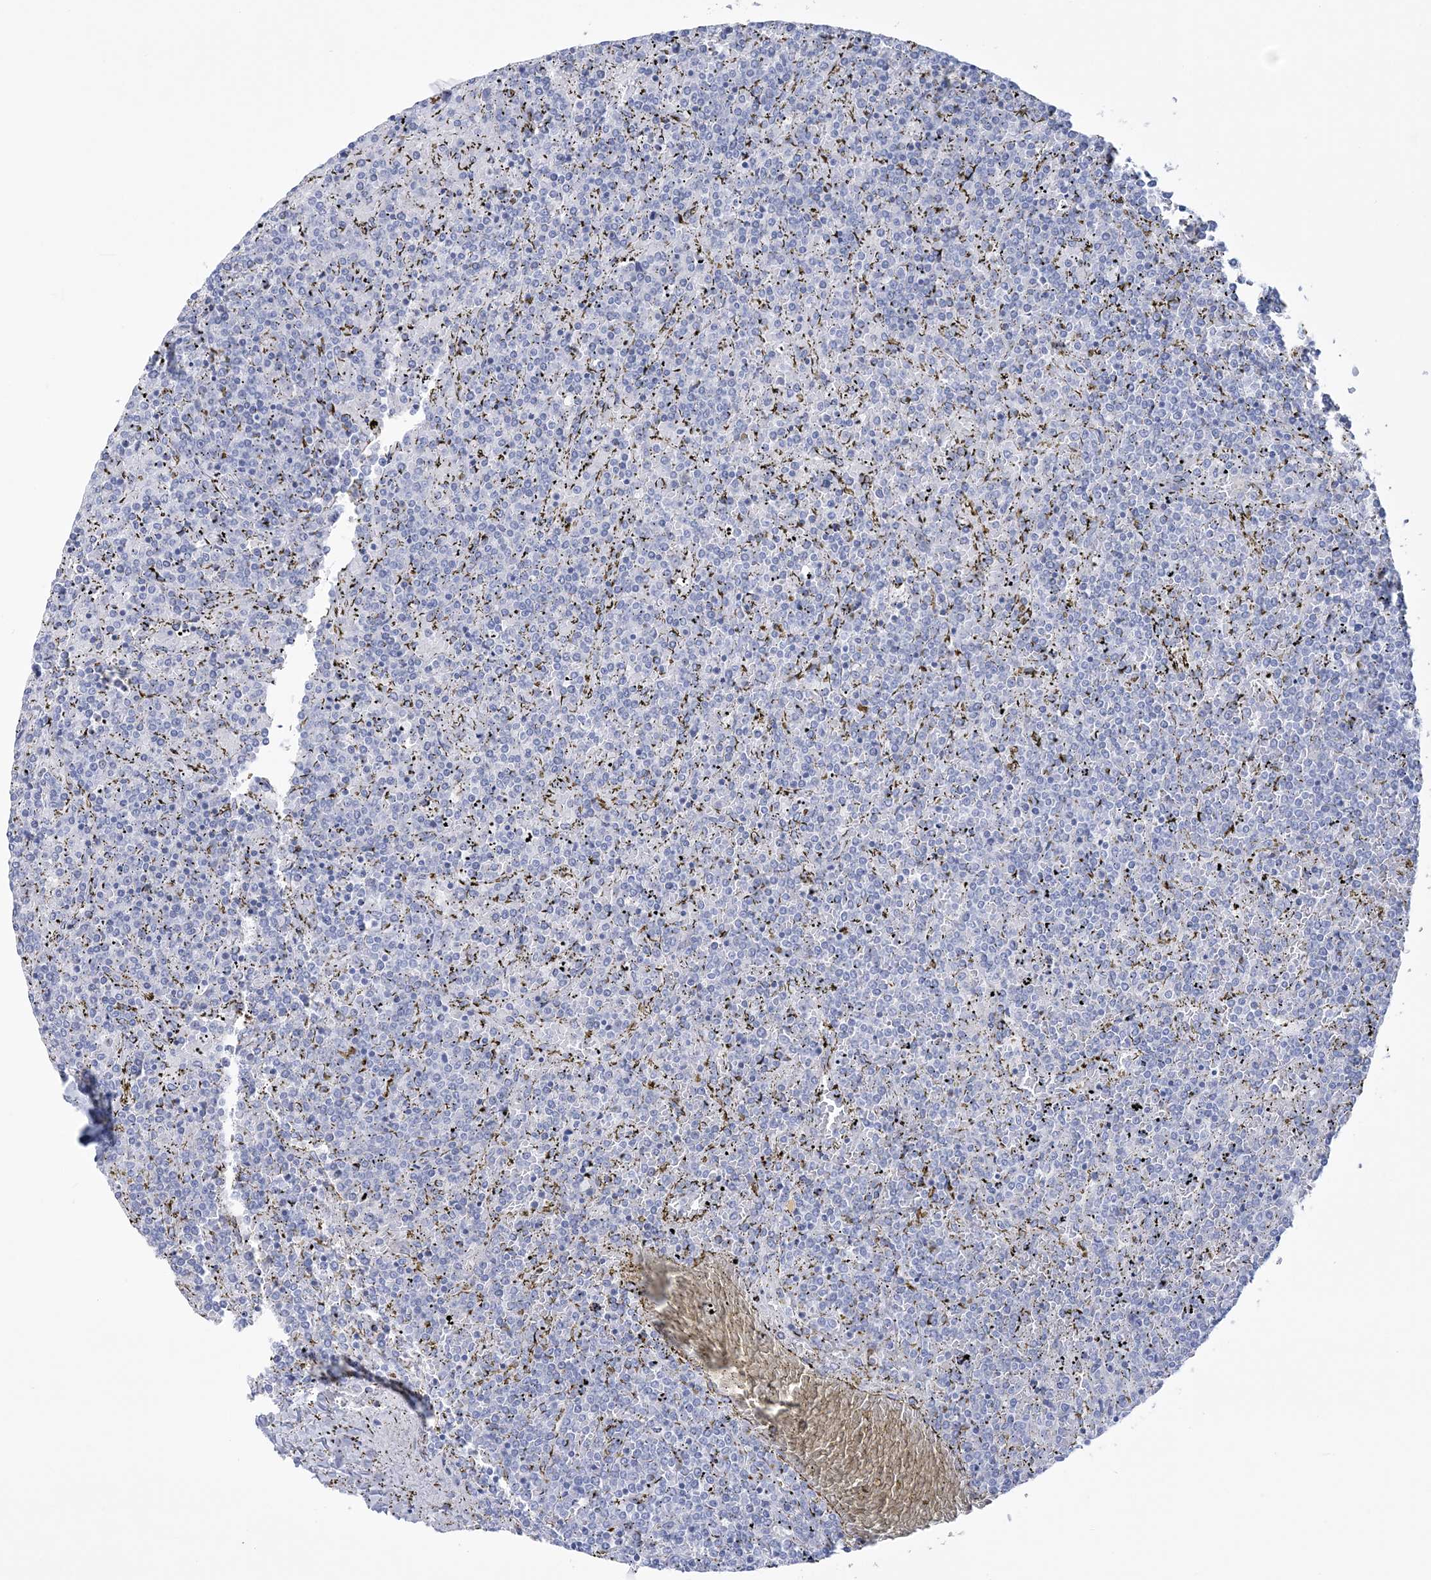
{"staining": {"intensity": "negative", "quantity": "none", "location": "none"}, "tissue": "lymphoma", "cell_type": "Tumor cells", "image_type": "cancer", "snomed": [{"axis": "morphology", "description": "Malignant lymphoma, non-Hodgkin's type, Low grade"}, {"axis": "topography", "description": "Spleen"}], "caption": "IHC micrograph of neoplastic tissue: human low-grade malignant lymphoma, non-Hodgkin's type stained with DAB (3,3'-diaminobenzidine) reveals no significant protein positivity in tumor cells. (DAB immunohistochemistry (IHC), high magnification).", "gene": "RBP2", "patient": {"sex": "female", "age": 19}}